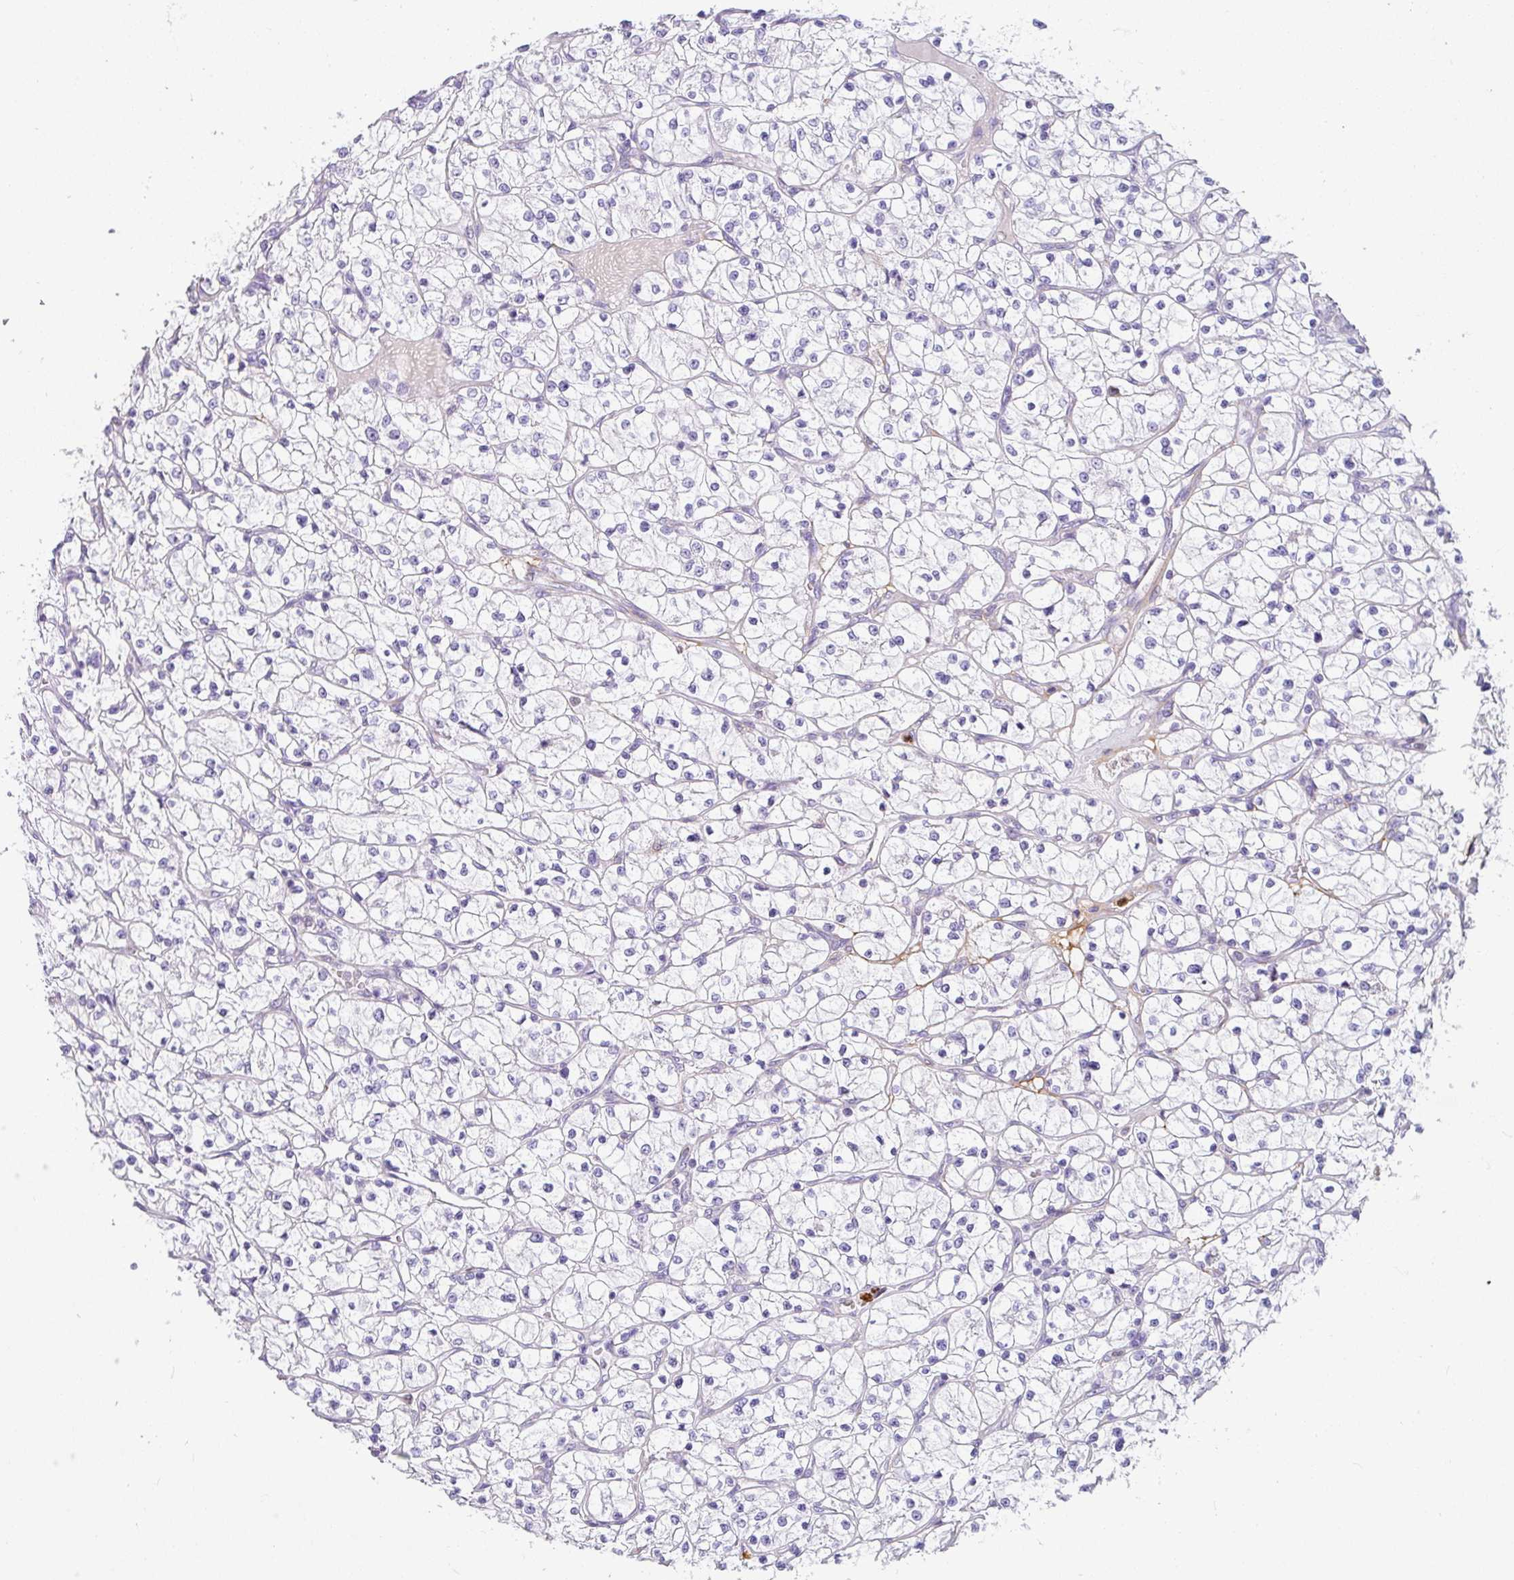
{"staining": {"intensity": "negative", "quantity": "none", "location": "none"}, "tissue": "renal cancer", "cell_type": "Tumor cells", "image_type": "cancer", "snomed": [{"axis": "morphology", "description": "Adenocarcinoma, NOS"}, {"axis": "topography", "description": "Kidney"}], "caption": "The image reveals no significant expression in tumor cells of adenocarcinoma (renal). Brightfield microscopy of IHC stained with DAB (brown) and hematoxylin (blue), captured at high magnification.", "gene": "SH2D3C", "patient": {"sex": "female", "age": 64}}